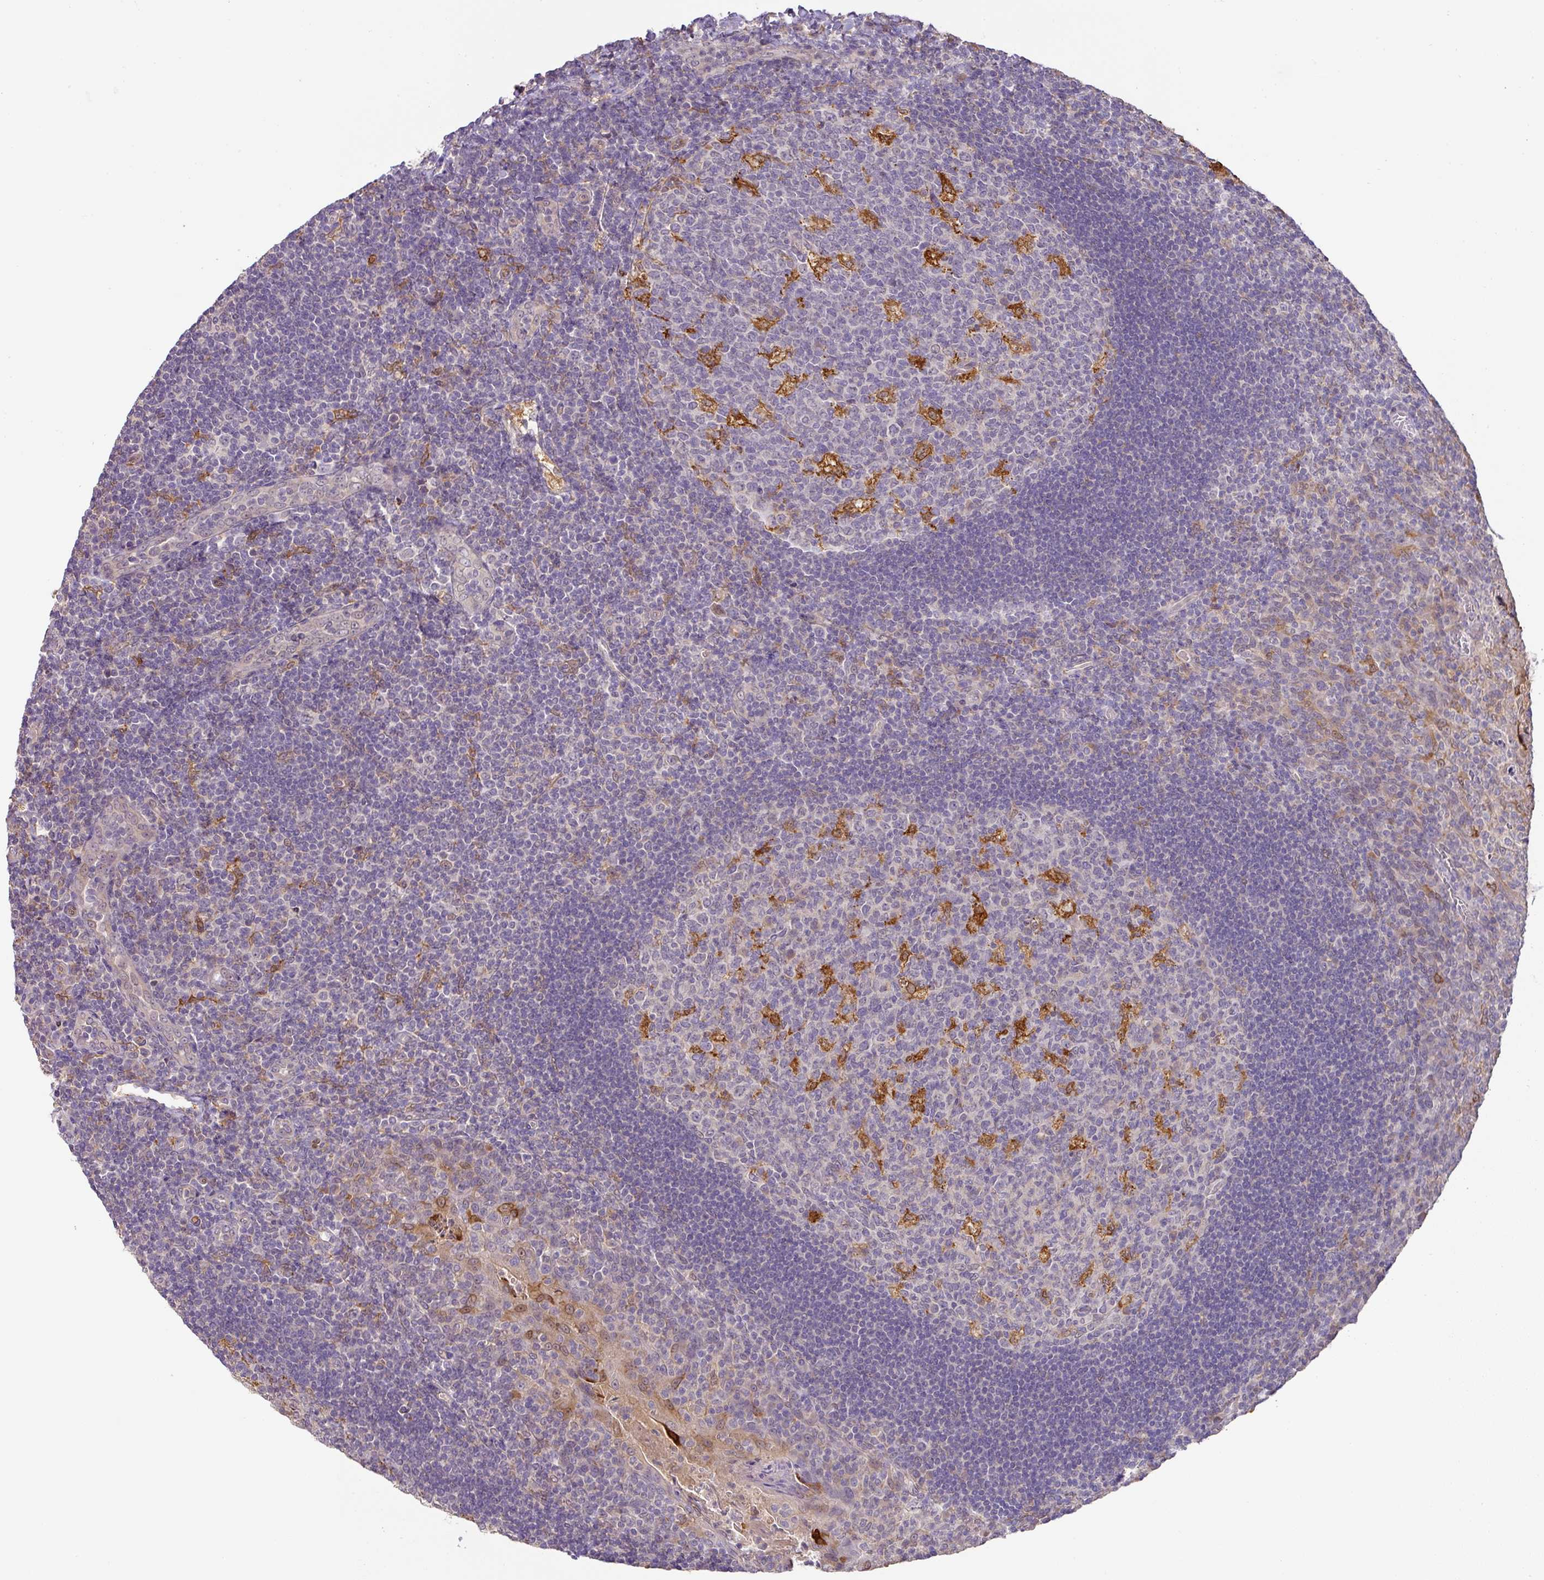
{"staining": {"intensity": "strong", "quantity": "<25%", "location": "cytoplasmic/membranous"}, "tissue": "tonsil", "cell_type": "Germinal center cells", "image_type": "normal", "snomed": [{"axis": "morphology", "description": "Normal tissue, NOS"}, {"axis": "topography", "description": "Tonsil"}], "caption": "Protein staining exhibits strong cytoplasmic/membranous staining in approximately <25% of germinal center cells in unremarkable tonsil.", "gene": "GCNT7", "patient": {"sex": "male", "age": 17}}